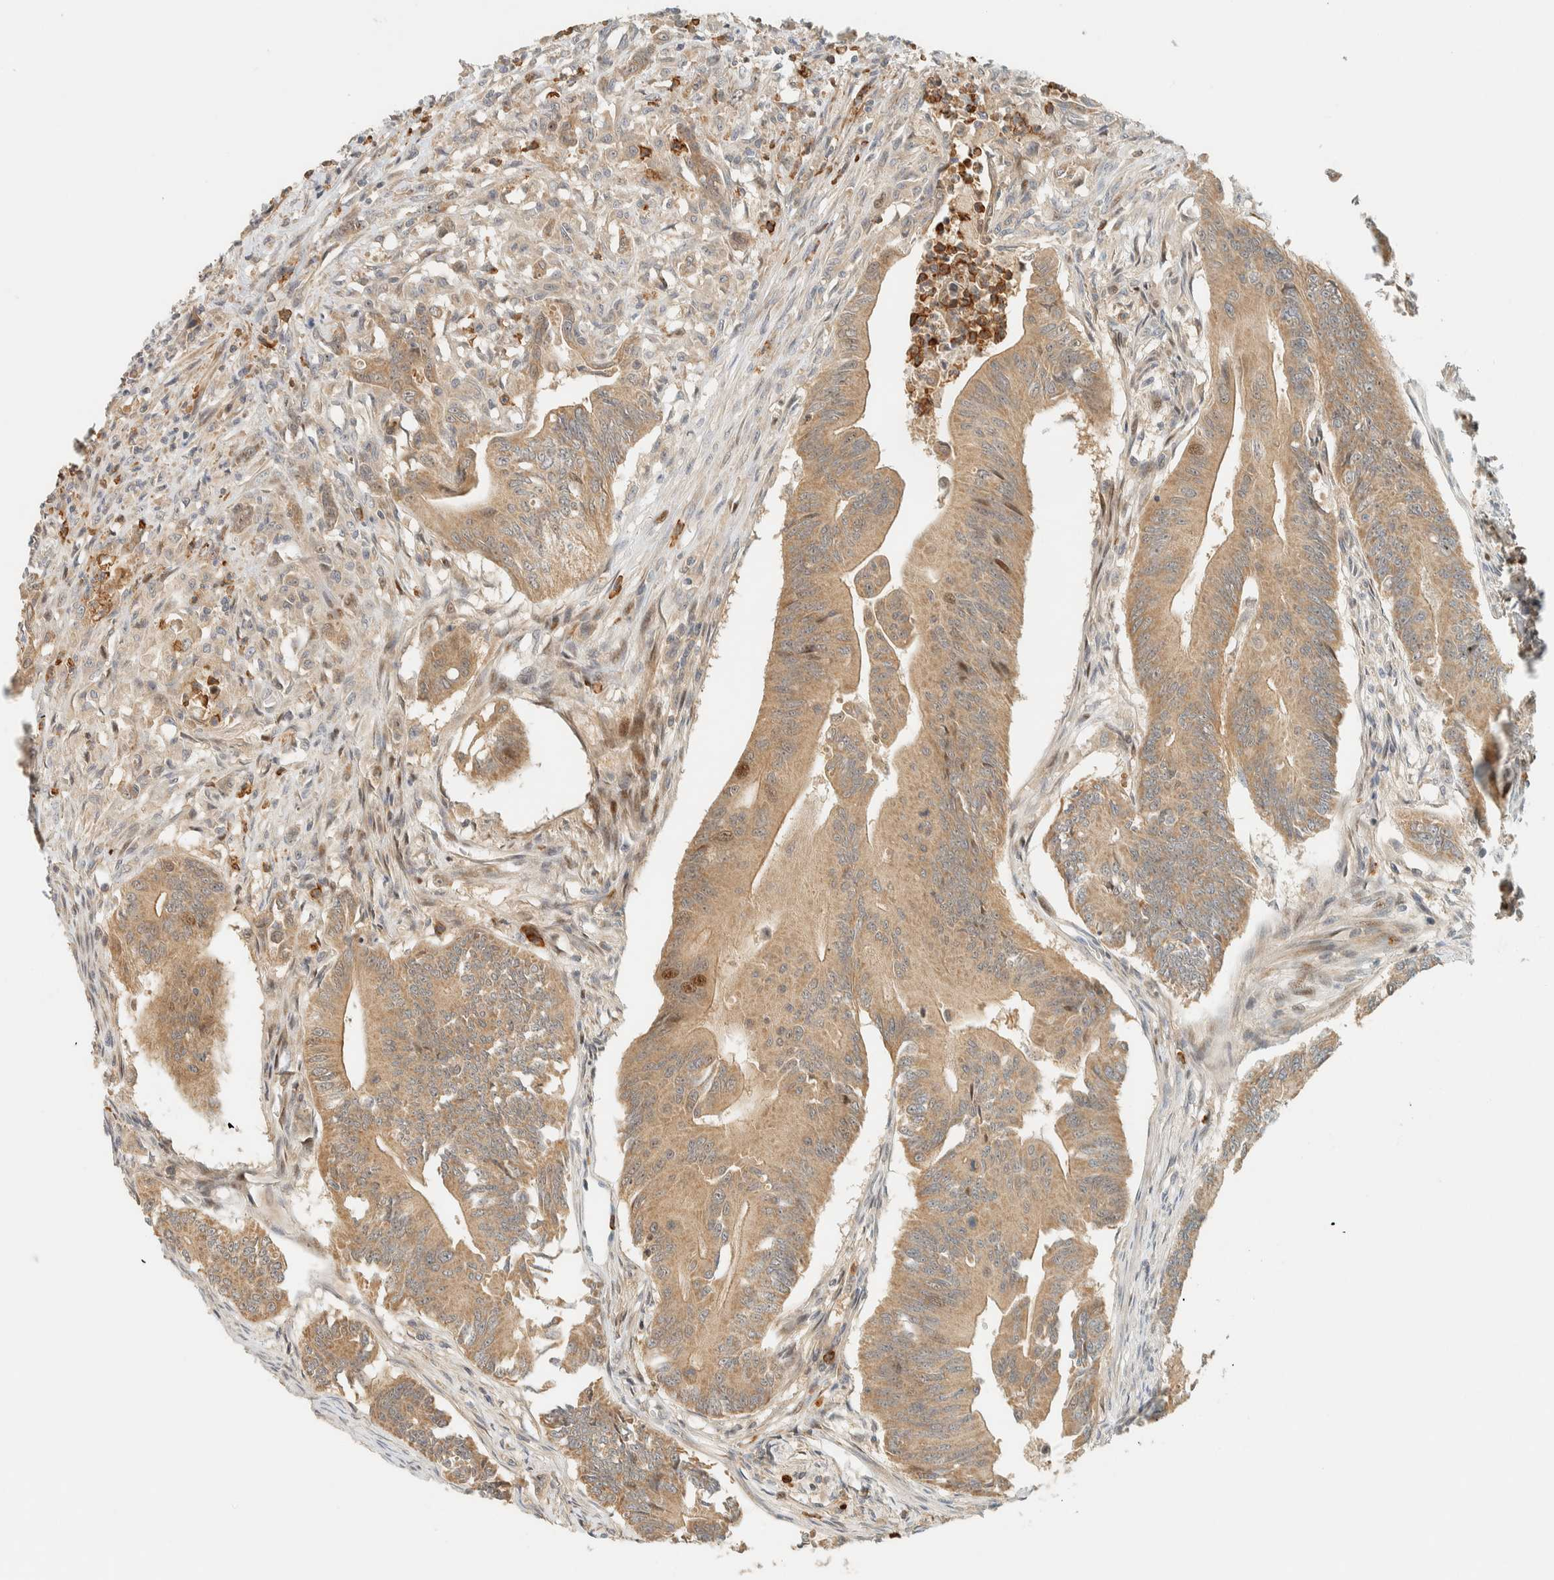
{"staining": {"intensity": "moderate", "quantity": "25%-75%", "location": "cytoplasmic/membranous"}, "tissue": "colorectal cancer", "cell_type": "Tumor cells", "image_type": "cancer", "snomed": [{"axis": "morphology", "description": "Adenoma, NOS"}, {"axis": "morphology", "description": "Adenocarcinoma, NOS"}, {"axis": "topography", "description": "Colon"}], "caption": "Immunohistochemistry (IHC) photomicrograph of human colorectal cancer stained for a protein (brown), which demonstrates medium levels of moderate cytoplasmic/membranous positivity in approximately 25%-75% of tumor cells.", "gene": "CCDC171", "patient": {"sex": "male", "age": 79}}